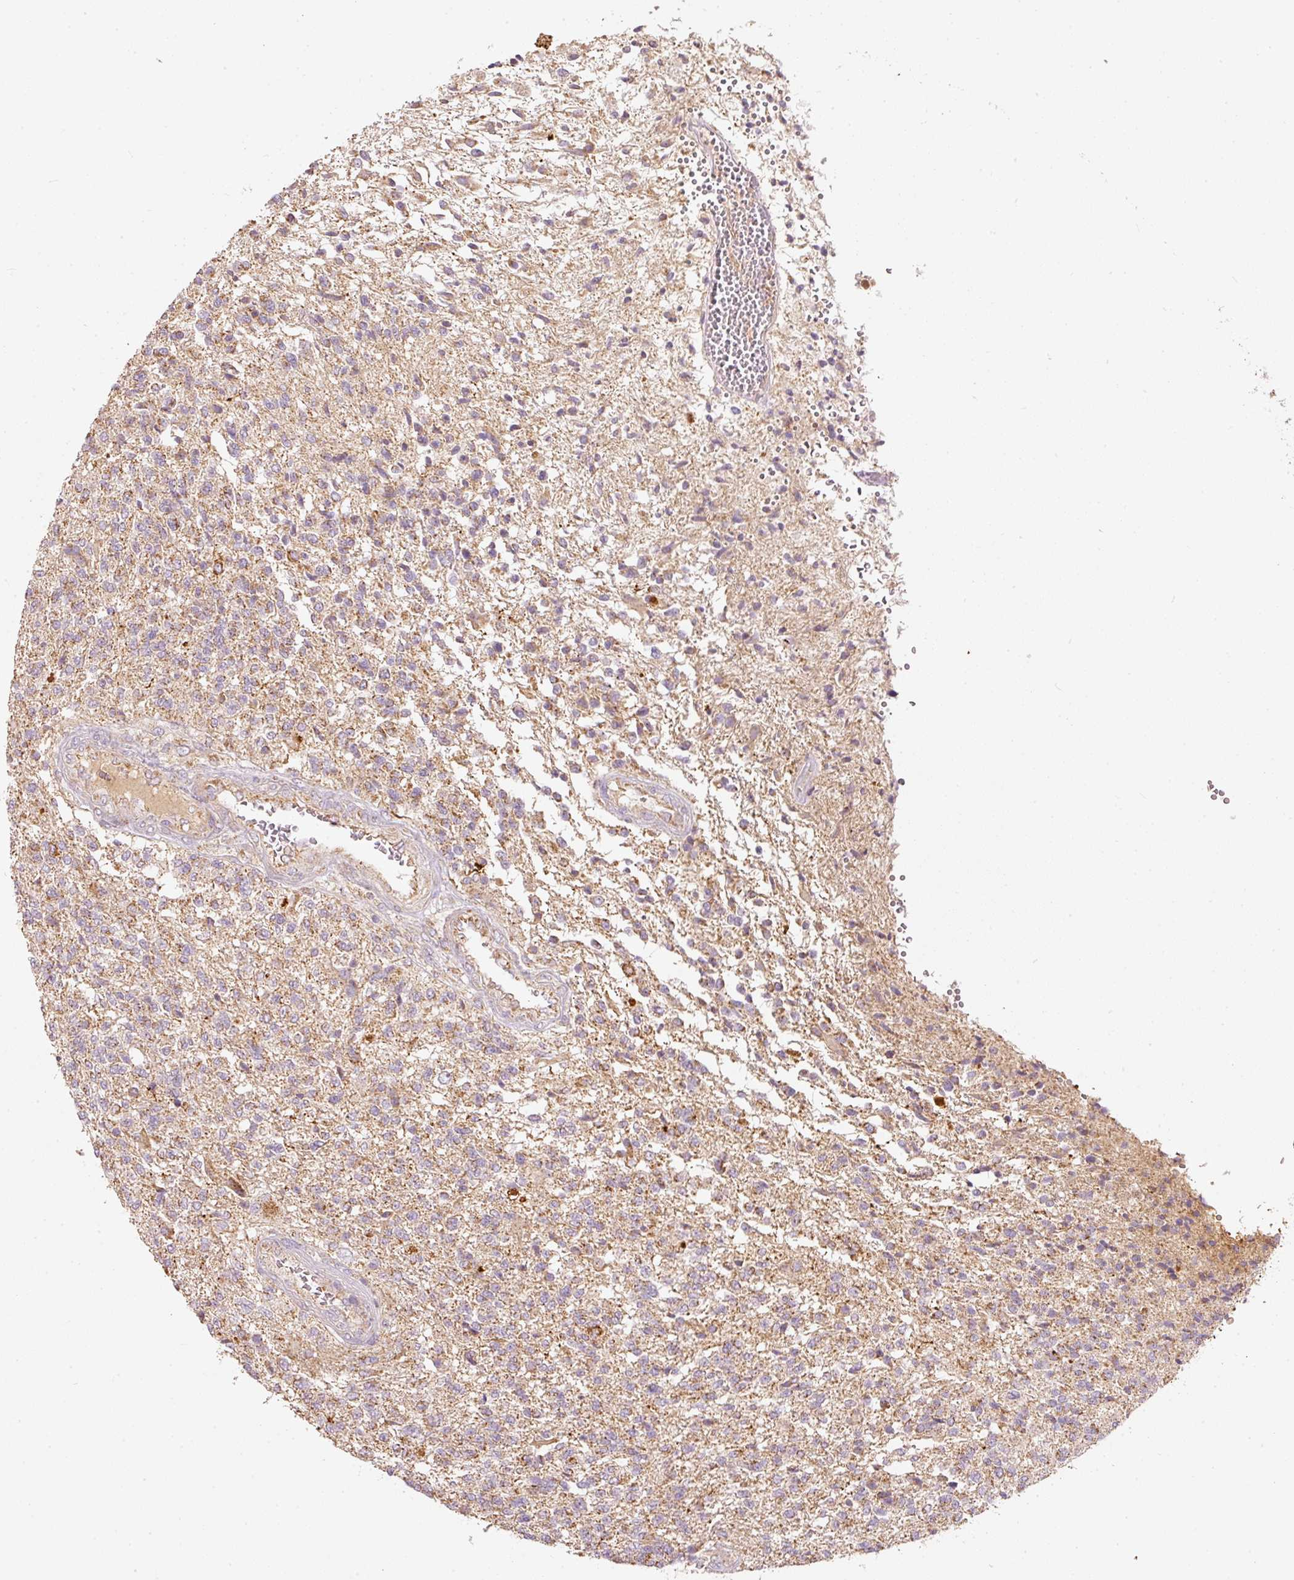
{"staining": {"intensity": "moderate", "quantity": "25%-75%", "location": "cytoplasmic/membranous"}, "tissue": "glioma", "cell_type": "Tumor cells", "image_type": "cancer", "snomed": [{"axis": "morphology", "description": "Glioma, malignant, High grade"}, {"axis": "topography", "description": "Brain"}], "caption": "IHC (DAB (3,3'-diaminobenzidine)) staining of human malignant high-grade glioma exhibits moderate cytoplasmic/membranous protein staining in about 25%-75% of tumor cells.", "gene": "PSENEN", "patient": {"sex": "male", "age": 56}}